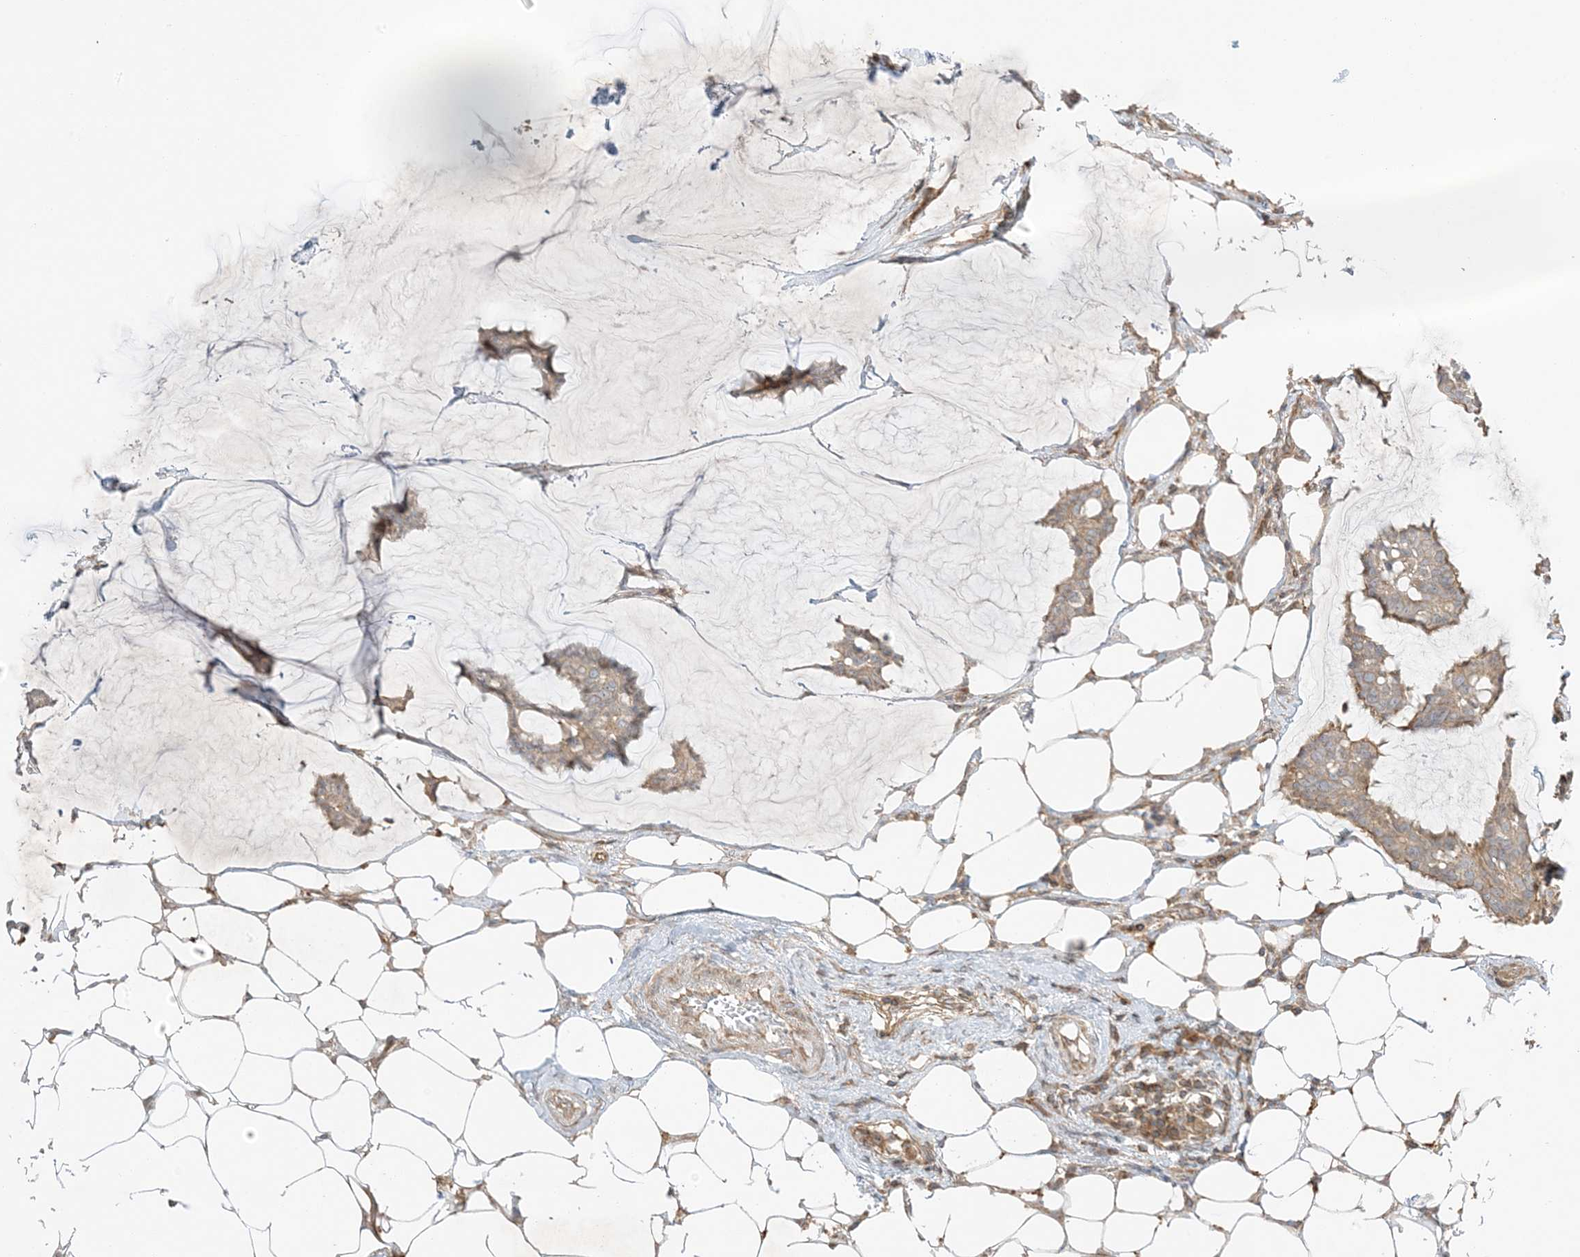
{"staining": {"intensity": "weak", "quantity": ">75%", "location": "cytoplasmic/membranous"}, "tissue": "breast cancer", "cell_type": "Tumor cells", "image_type": "cancer", "snomed": [{"axis": "morphology", "description": "Duct carcinoma"}, {"axis": "topography", "description": "Breast"}], "caption": "Protein positivity by immunohistochemistry exhibits weak cytoplasmic/membranous staining in about >75% of tumor cells in breast cancer.", "gene": "SLC25A12", "patient": {"sex": "female", "age": 93}}